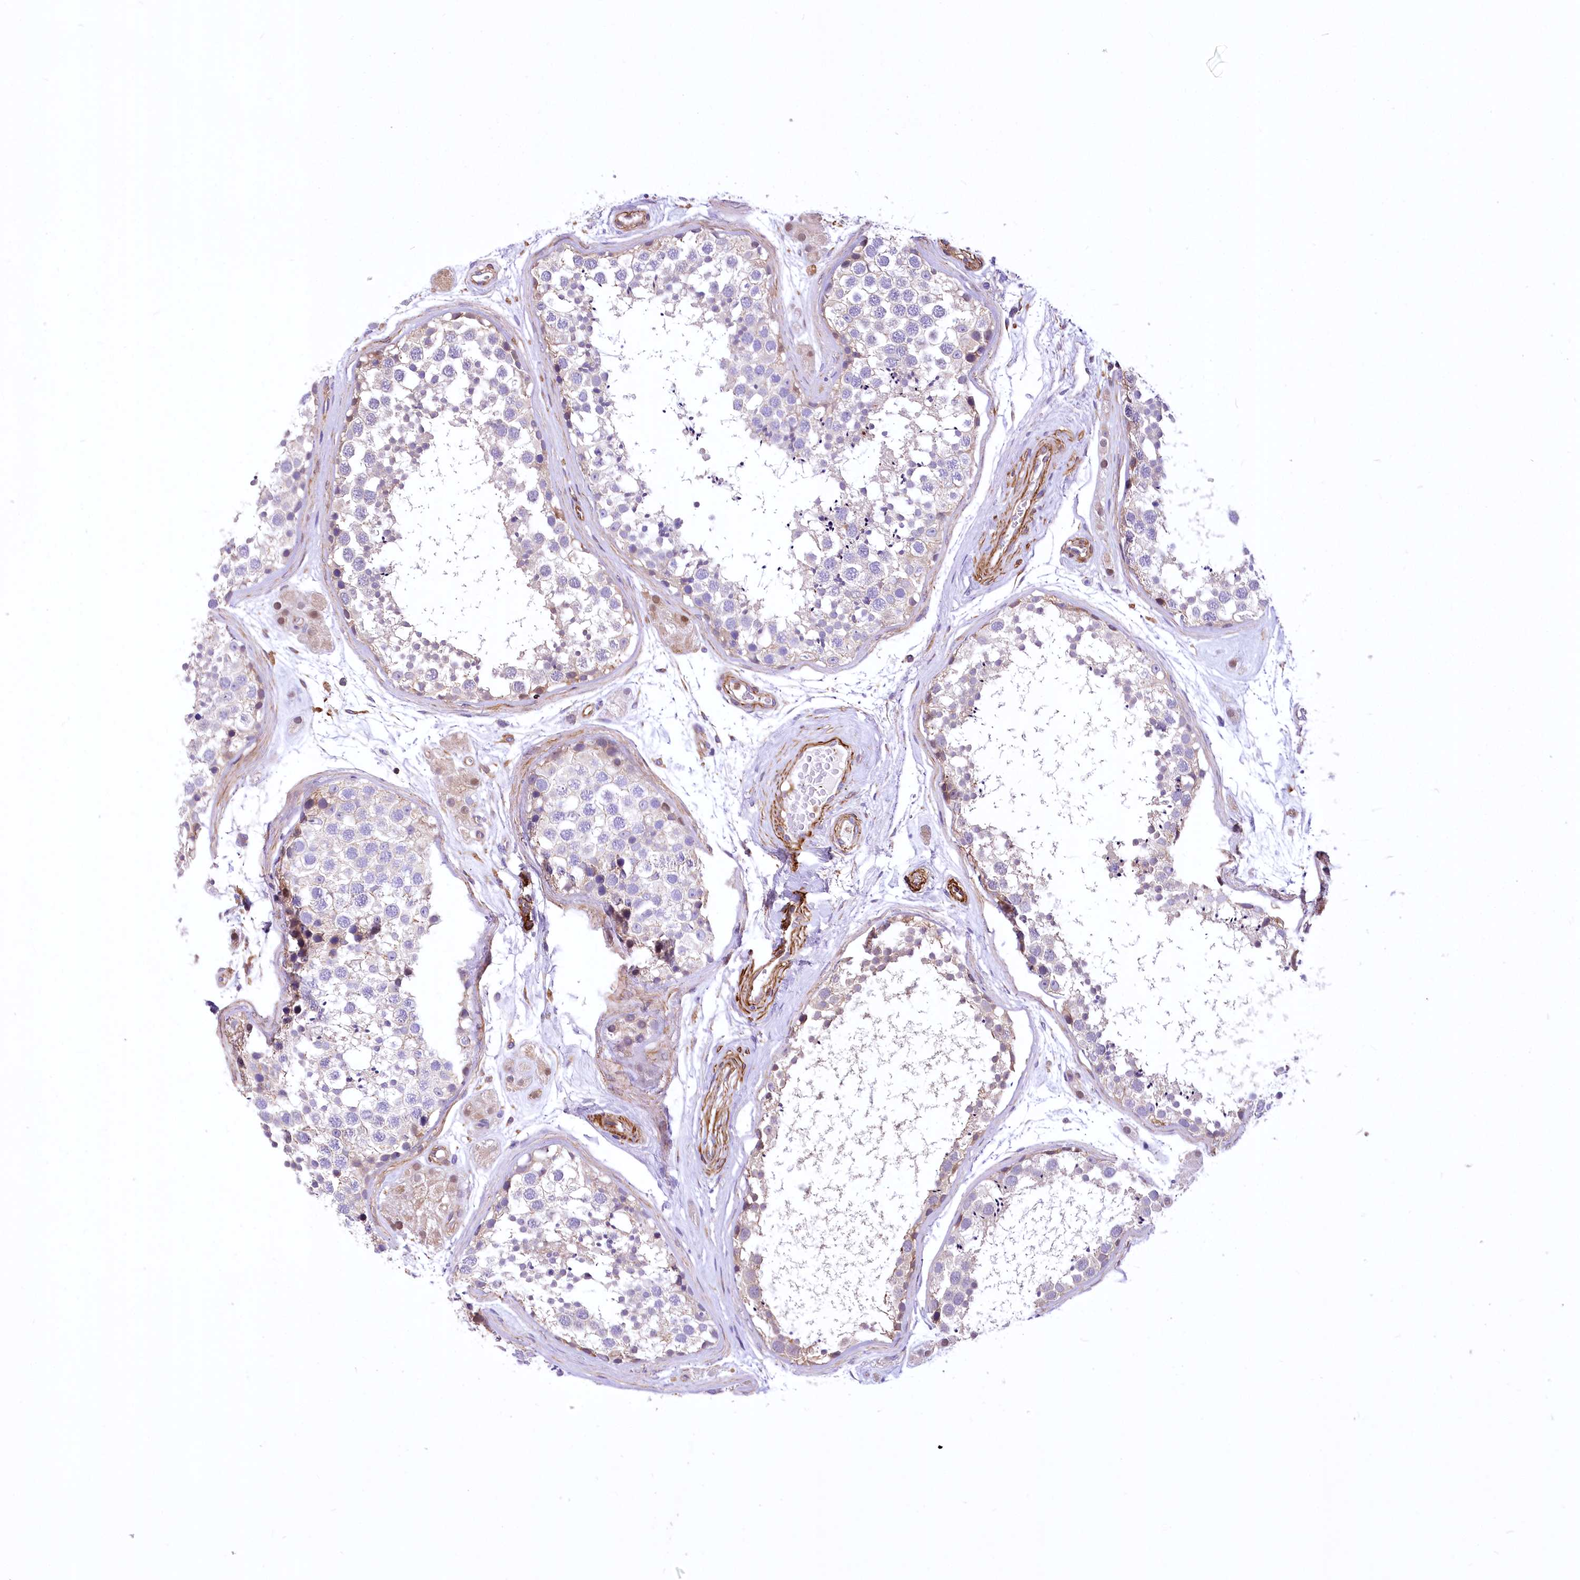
{"staining": {"intensity": "moderate", "quantity": "<25%", "location": "cytoplasmic/membranous"}, "tissue": "testis", "cell_type": "Cells in seminiferous ducts", "image_type": "normal", "snomed": [{"axis": "morphology", "description": "Normal tissue, NOS"}, {"axis": "topography", "description": "Testis"}], "caption": "A brown stain labels moderate cytoplasmic/membranous staining of a protein in cells in seminiferous ducts of unremarkable testis. Using DAB (3,3'-diaminobenzidine) (brown) and hematoxylin (blue) stains, captured at high magnification using brightfield microscopy.", "gene": "DPP3", "patient": {"sex": "male", "age": 56}}